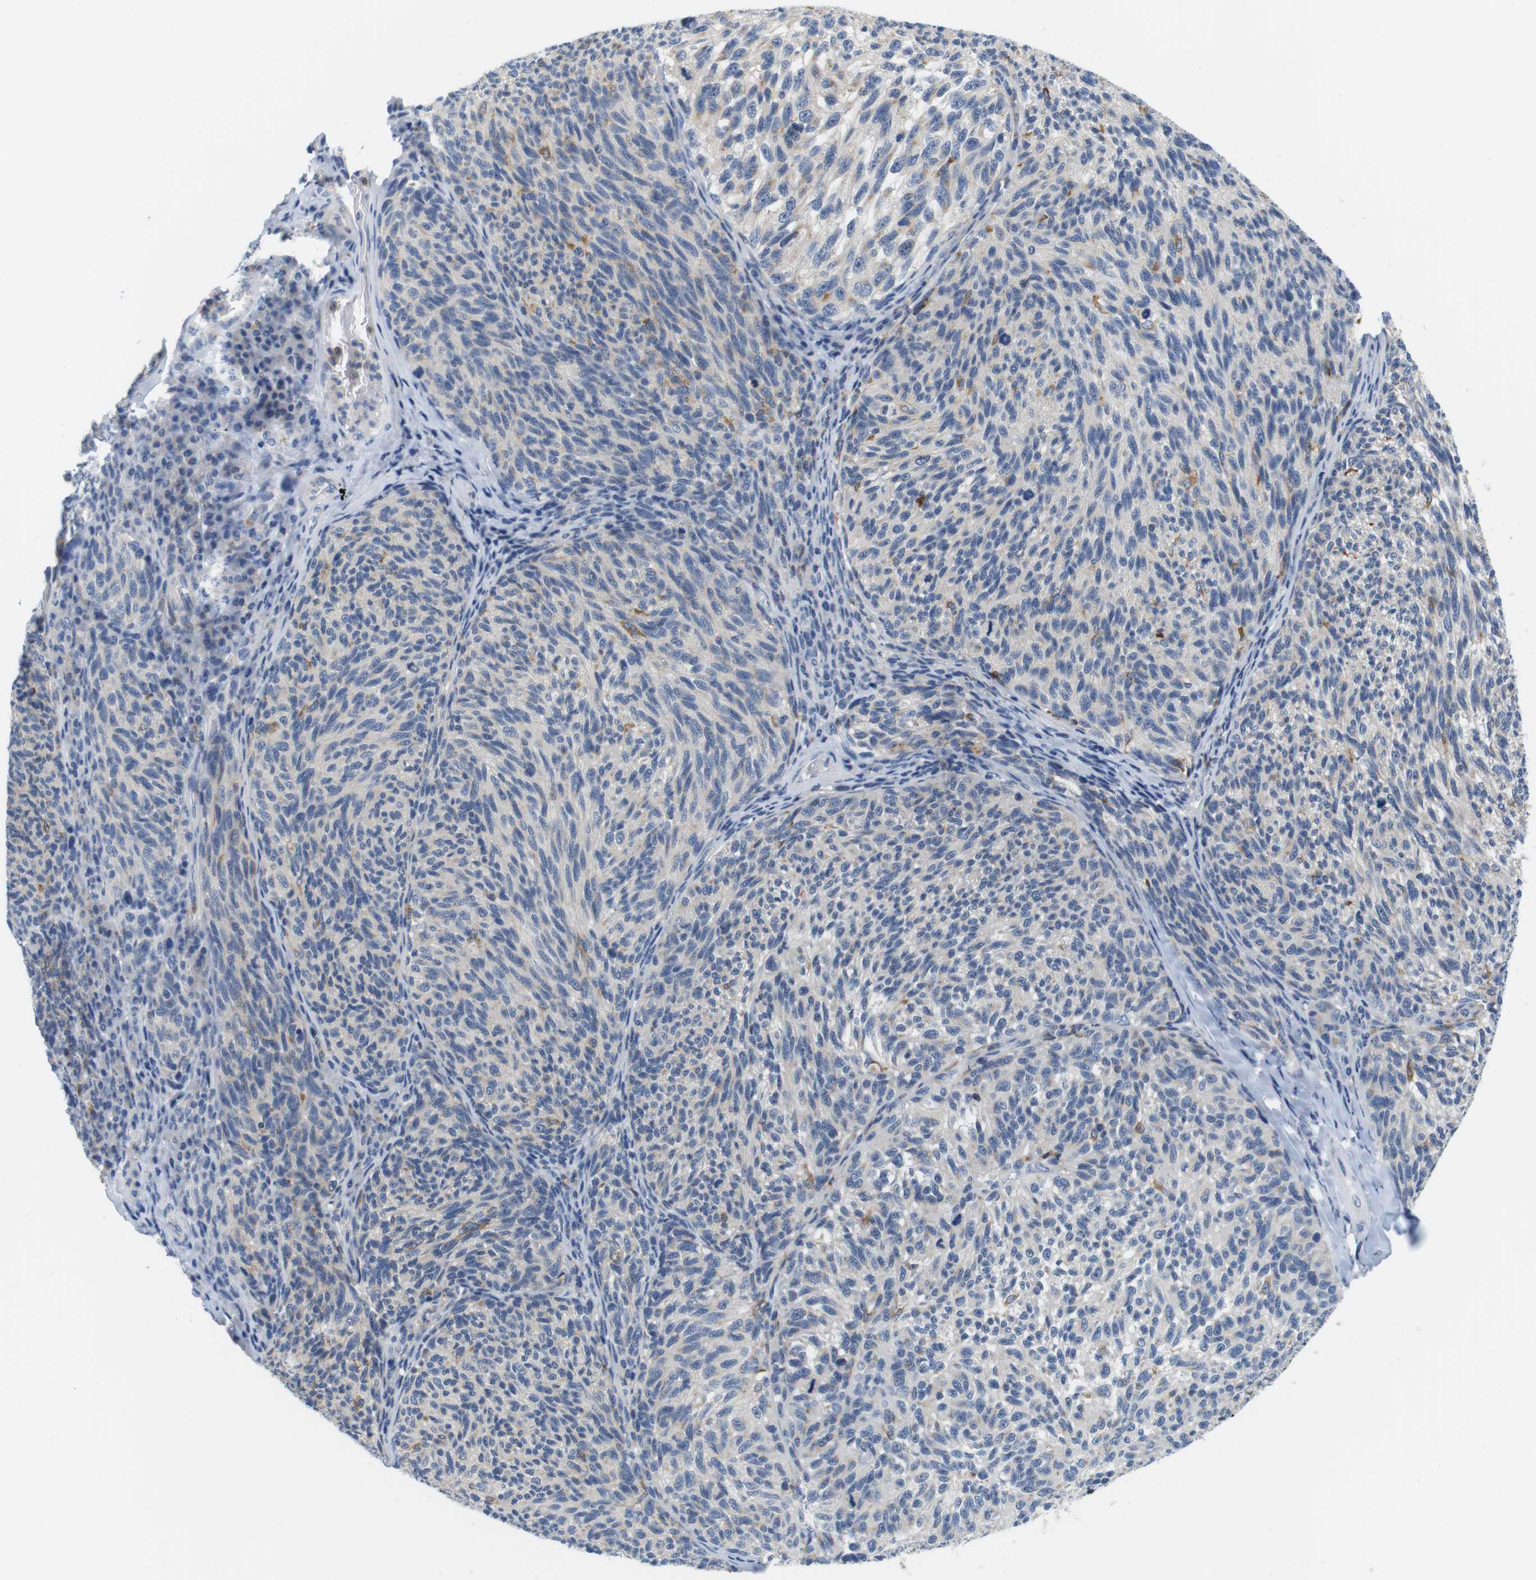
{"staining": {"intensity": "negative", "quantity": "none", "location": "none"}, "tissue": "melanoma", "cell_type": "Tumor cells", "image_type": "cancer", "snomed": [{"axis": "morphology", "description": "Malignant melanoma, NOS"}, {"axis": "topography", "description": "Skin"}], "caption": "A micrograph of melanoma stained for a protein shows no brown staining in tumor cells.", "gene": "CNGA2", "patient": {"sex": "female", "age": 73}}